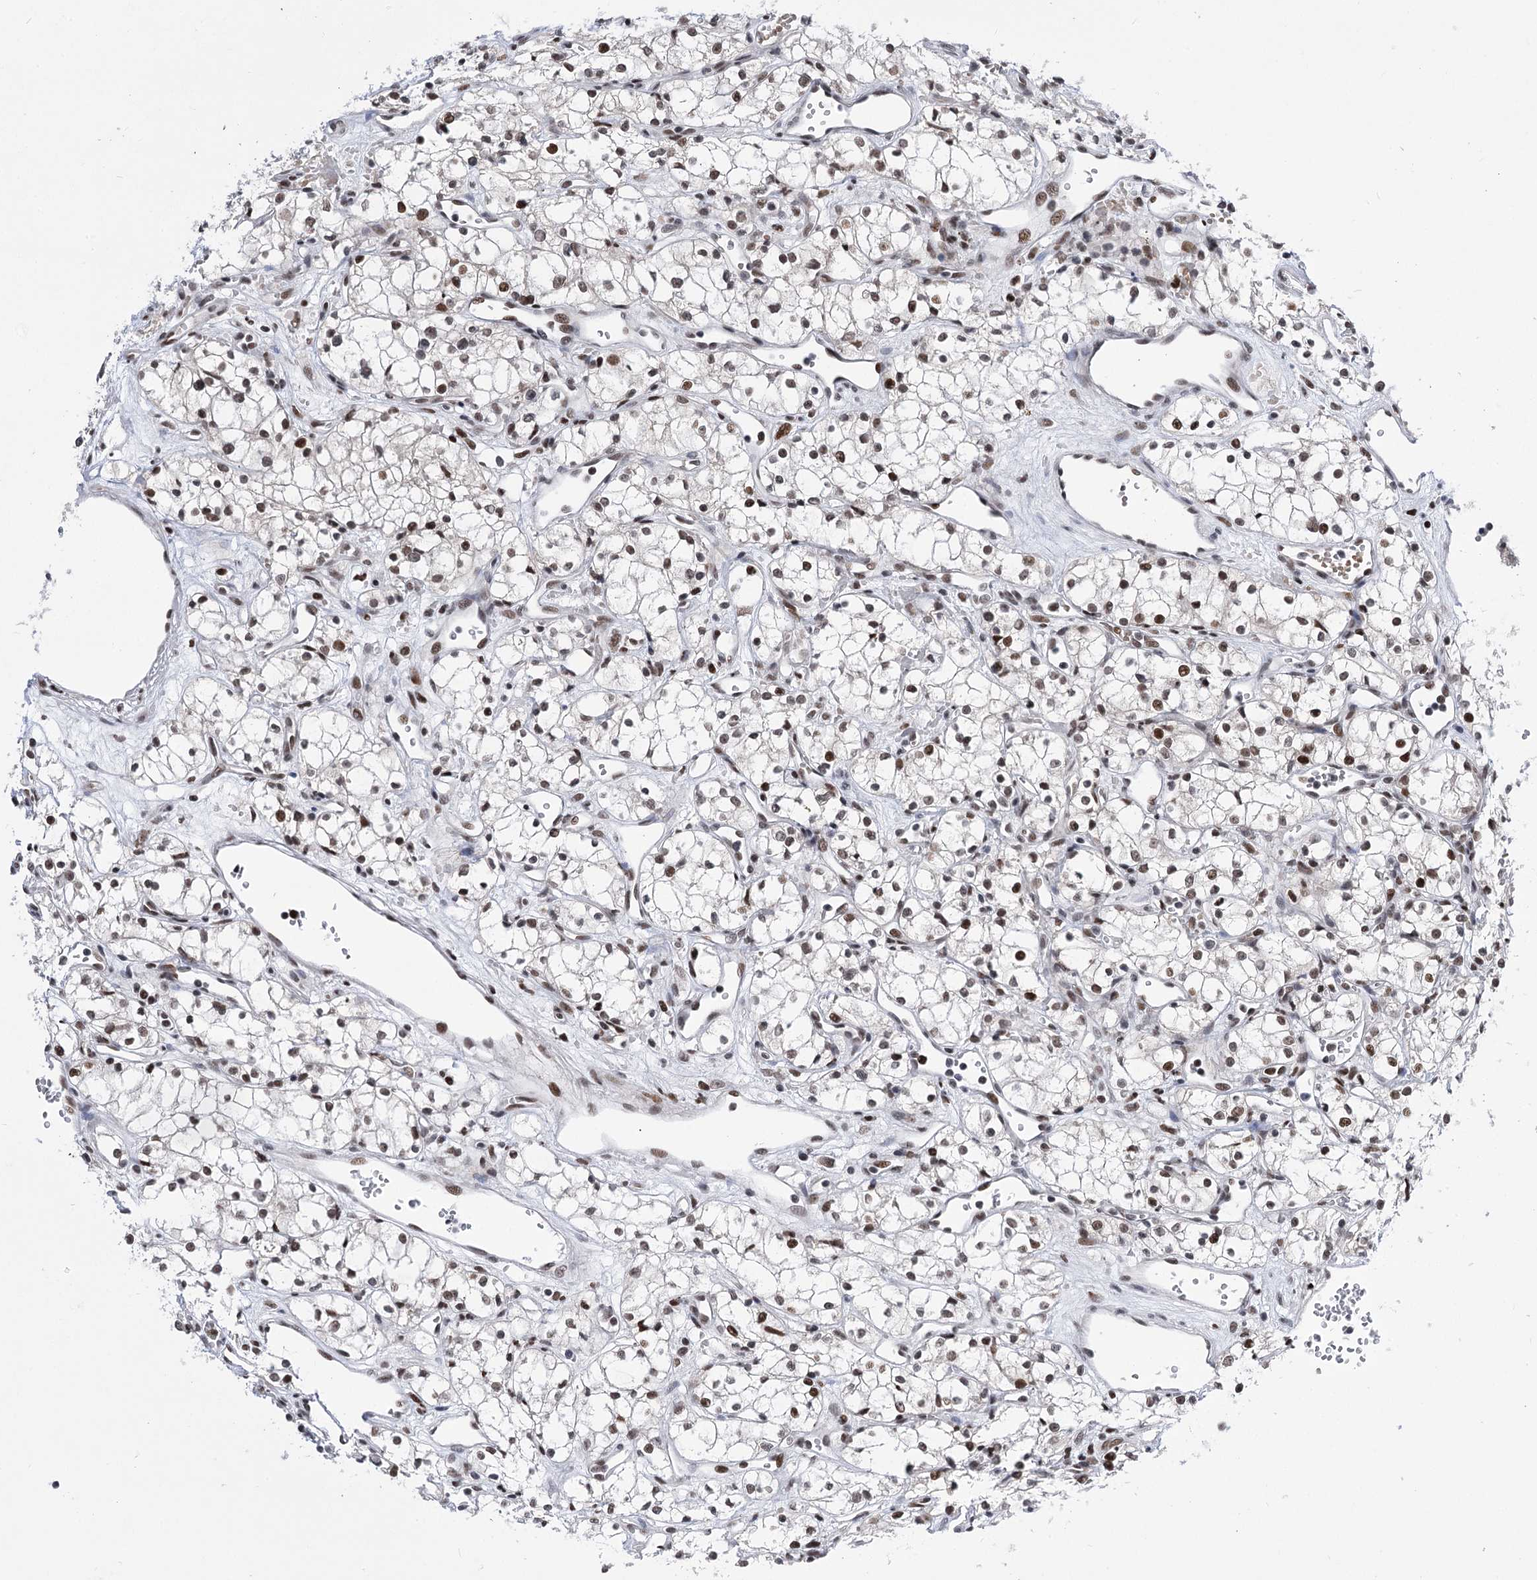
{"staining": {"intensity": "moderate", "quantity": ">75%", "location": "nuclear"}, "tissue": "renal cancer", "cell_type": "Tumor cells", "image_type": "cancer", "snomed": [{"axis": "morphology", "description": "Adenocarcinoma, NOS"}, {"axis": "topography", "description": "Kidney"}], "caption": "Moderate nuclear expression is appreciated in about >75% of tumor cells in renal cancer. (Brightfield microscopy of DAB IHC at high magnification).", "gene": "POU4F3", "patient": {"sex": "male", "age": 59}}